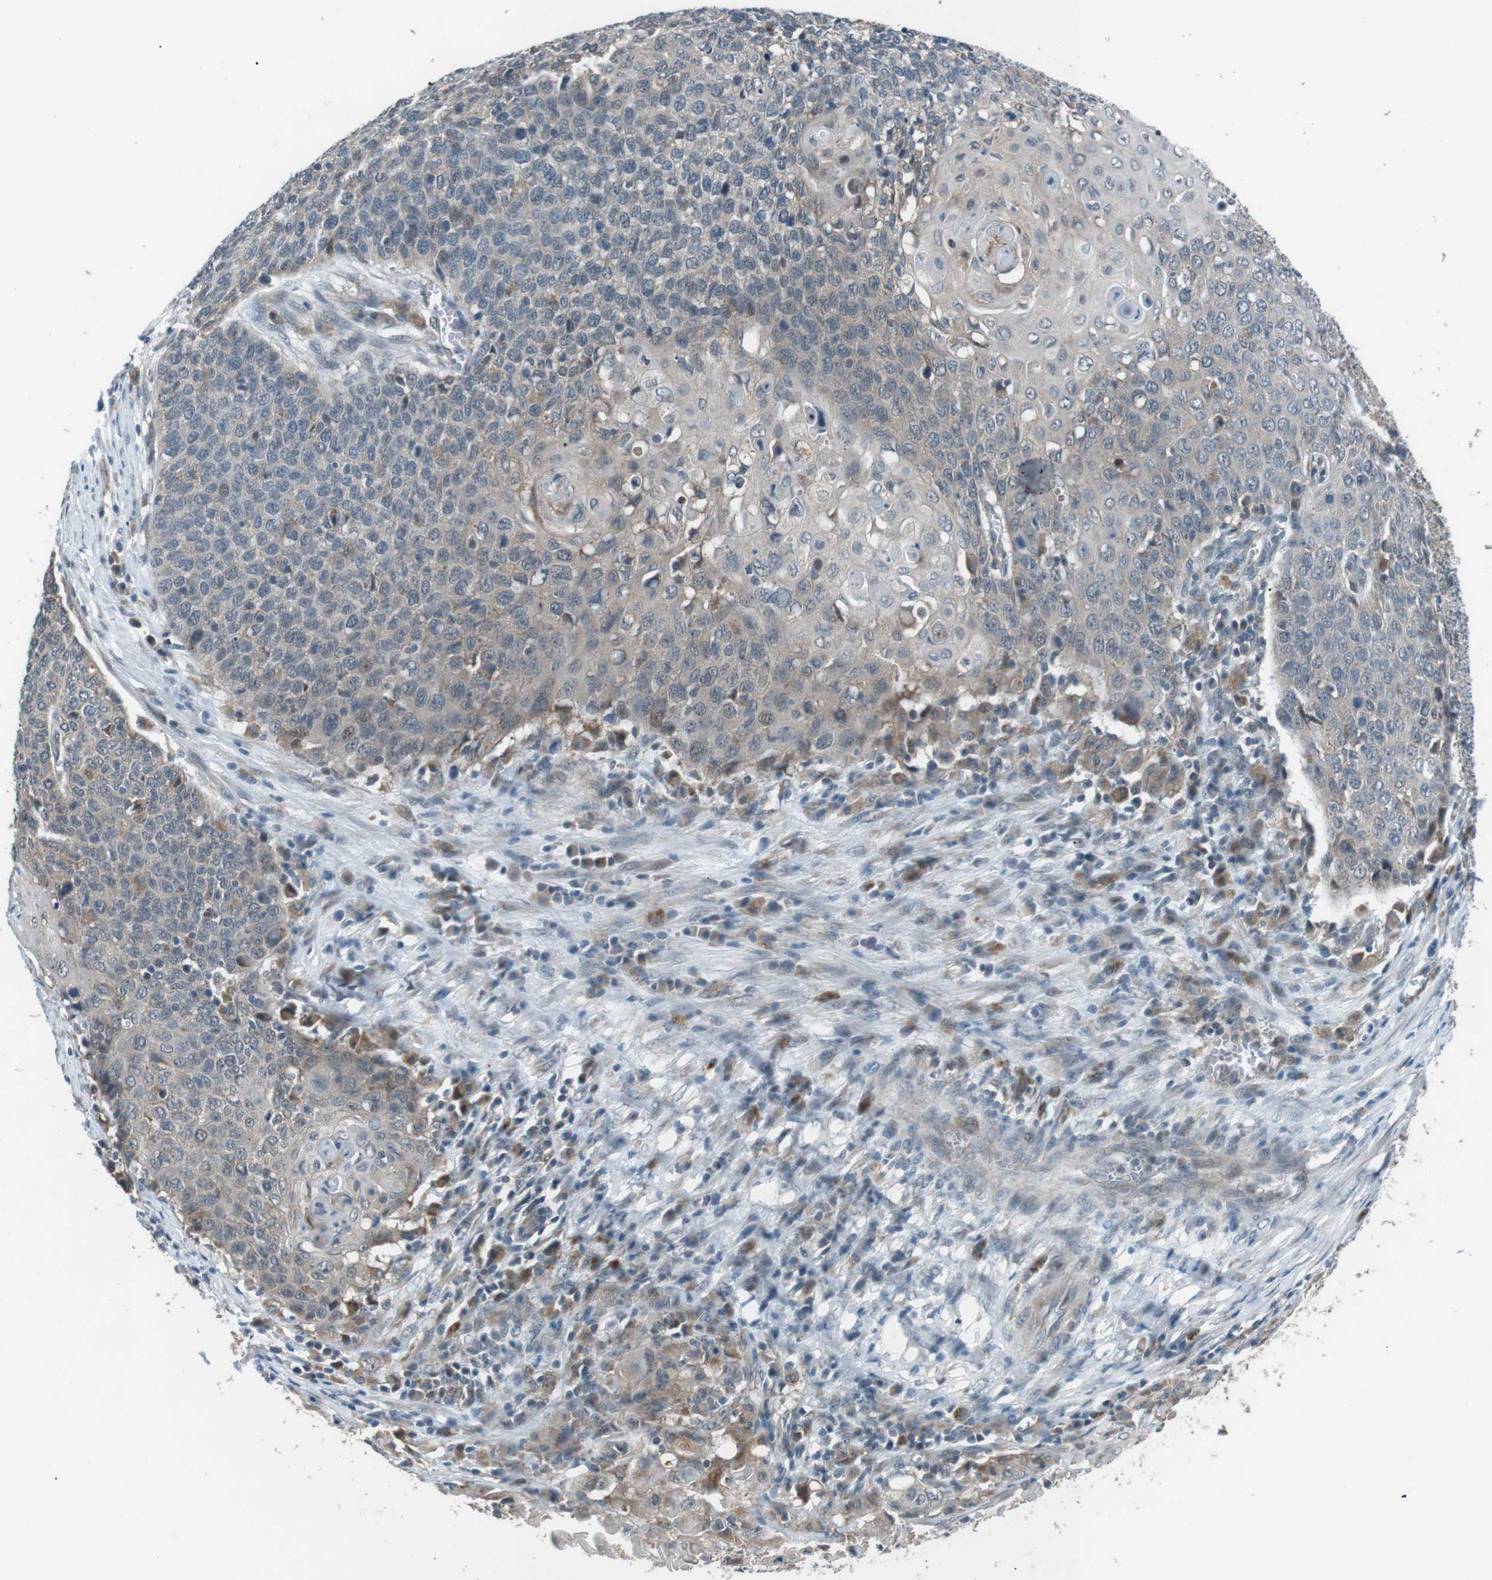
{"staining": {"intensity": "weak", "quantity": "25%-75%", "location": "cytoplasmic/membranous"}, "tissue": "cervical cancer", "cell_type": "Tumor cells", "image_type": "cancer", "snomed": [{"axis": "morphology", "description": "Squamous cell carcinoma, NOS"}, {"axis": "topography", "description": "Cervix"}], "caption": "Immunohistochemistry photomicrograph of human cervical cancer (squamous cell carcinoma) stained for a protein (brown), which shows low levels of weak cytoplasmic/membranous positivity in about 25%-75% of tumor cells.", "gene": "LRIG2", "patient": {"sex": "female", "age": 39}}